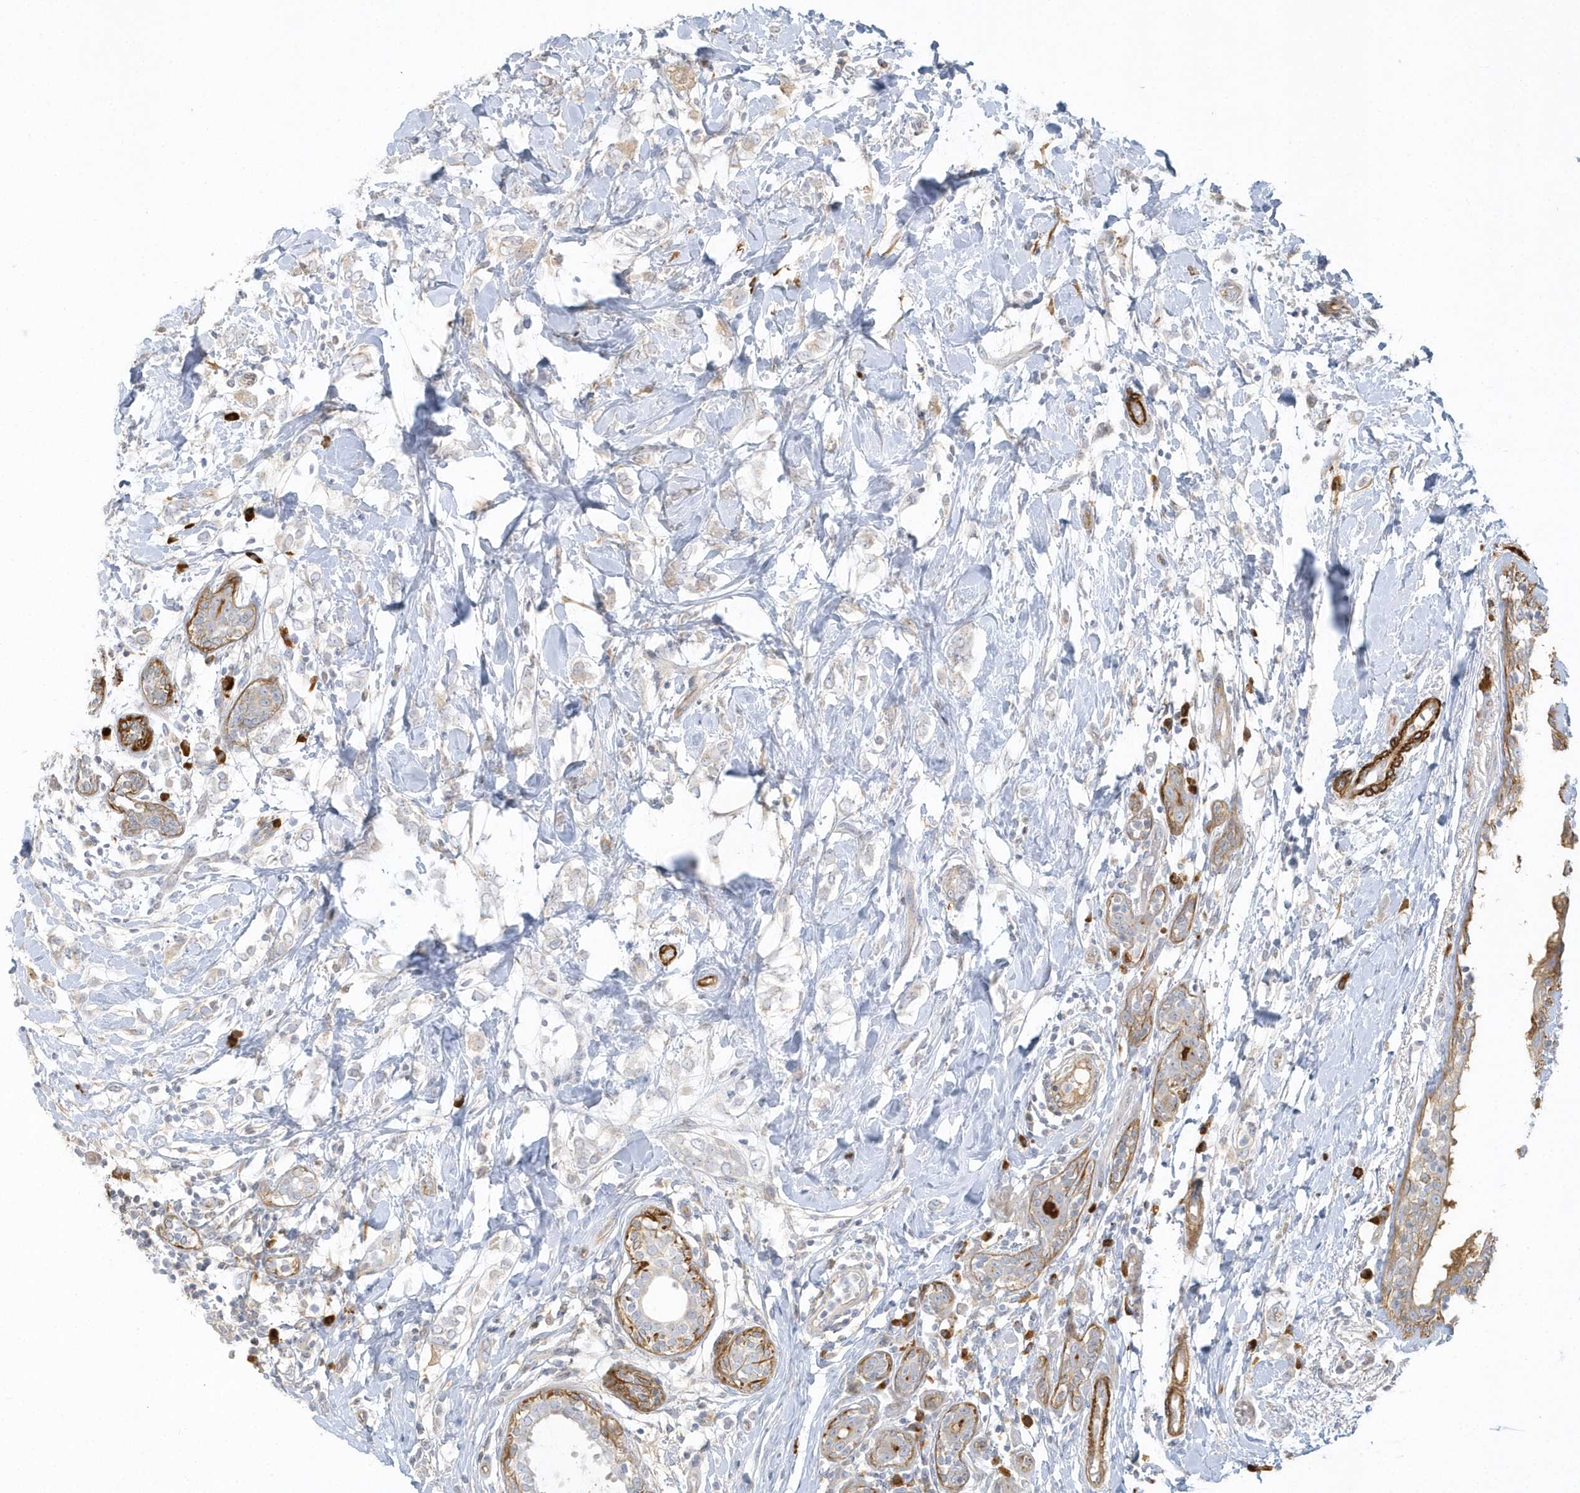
{"staining": {"intensity": "negative", "quantity": "none", "location": "none"}, "tissue": "breast cancer", "cell_type": "Tumor cells", "image_type": "cancer", "snomed": [{"axis": "morphology", "description": "Normal tissue, NOS"}, {"axis": "morphology", "description": "Lobular carcinoma"}, {"axis": "topography", "description": "Breast"}], "caption": "A high-resolution histopathology image shows immunohistochemistry staining of lobular carcinoma (breast), which exhibits no significant expression in tumor cells.", "gene": "THADA", "patient": {"sex": "female", "age": 47}}